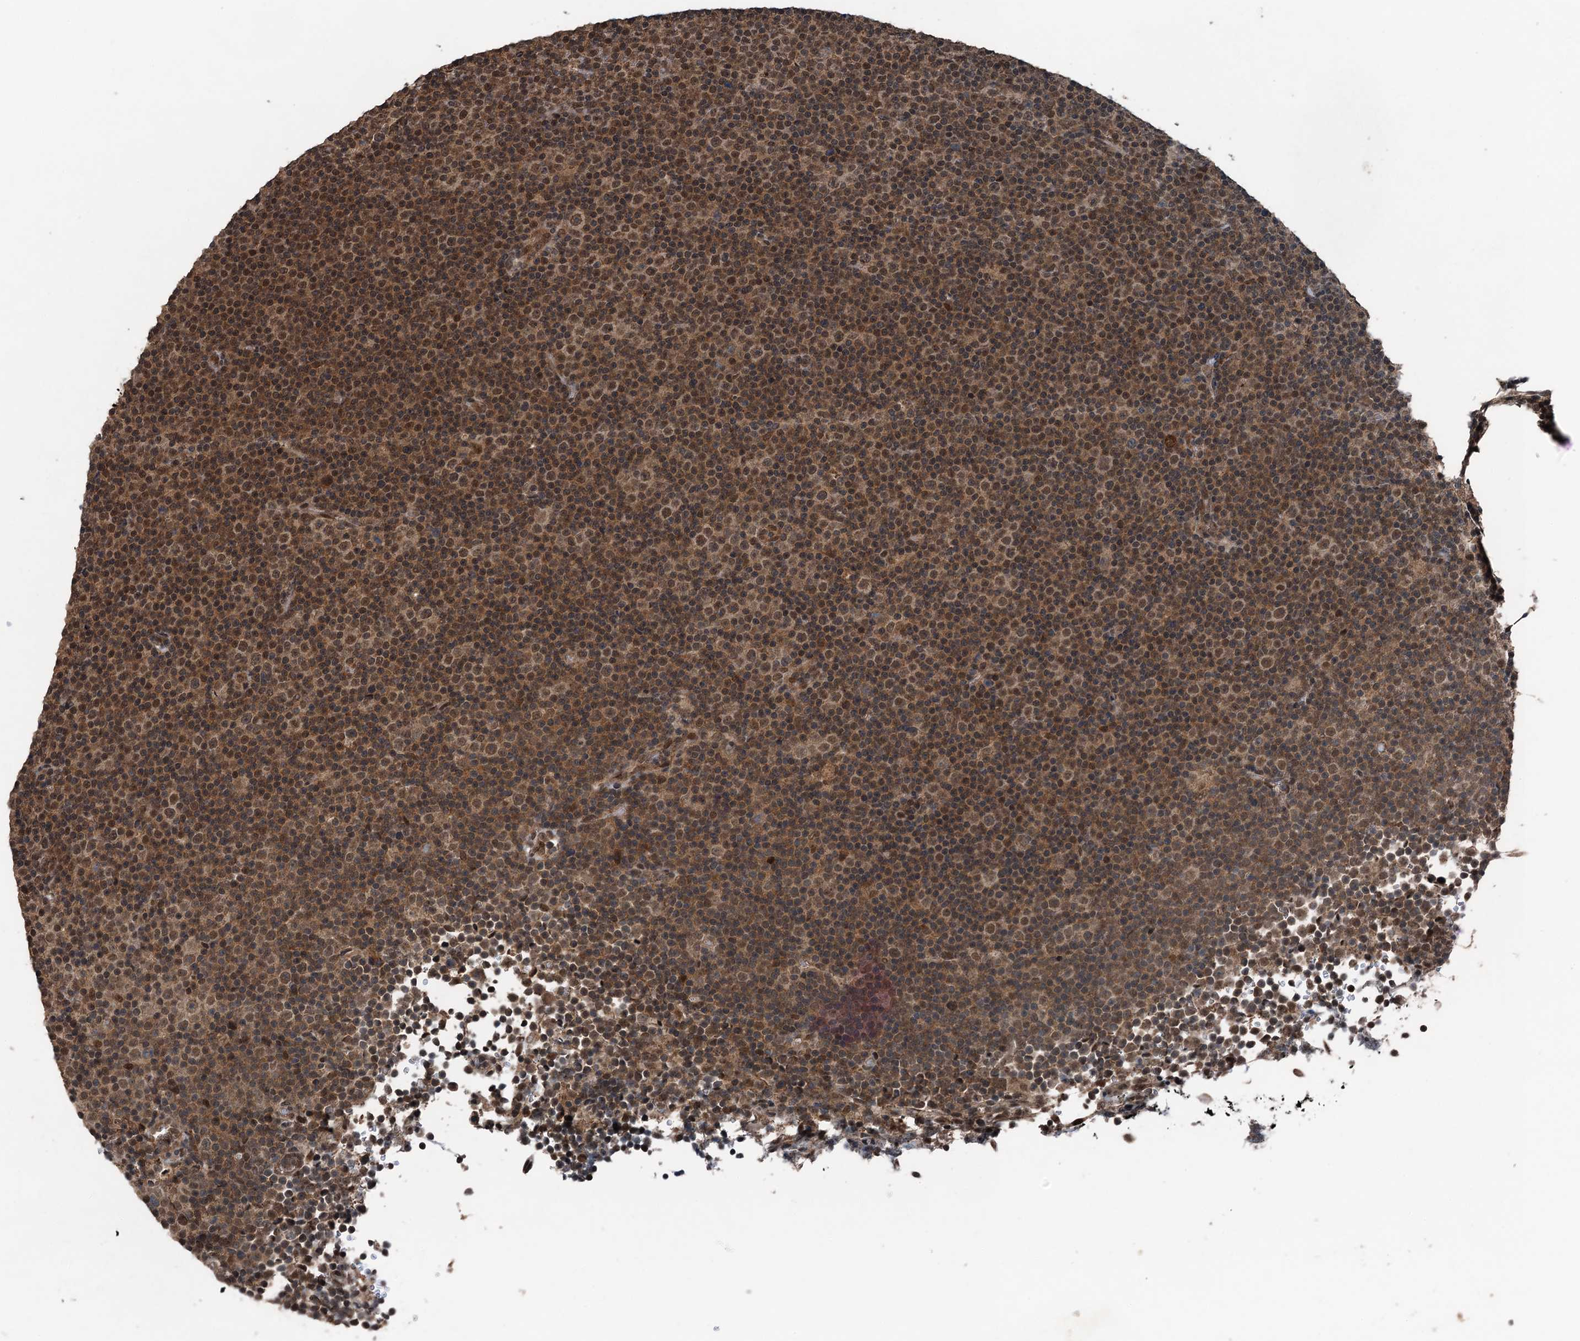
{"staining": {"intensity": "moderate", "quantity": "25%-75%", "location": "nuclear"}, "tissue": "lymphoma", "cell_type": "Tumor cells", "image_type": "cancer", "snomed": [{"axis": "morphology", "description": "Malignant lymphoma, non-Hodgkin's type, Low grade"}, {"axis": "topography", "description": "Lymph node"}], "caption": "Malignant lymphoma, non-Hodgkin's type (low-grade) stained with a brown dye shows moderate nuclear positive expression in about 25%-75% of tumor cells.", "gene": "UBXN6", "patient": {"sex": "female", "age": 67}}